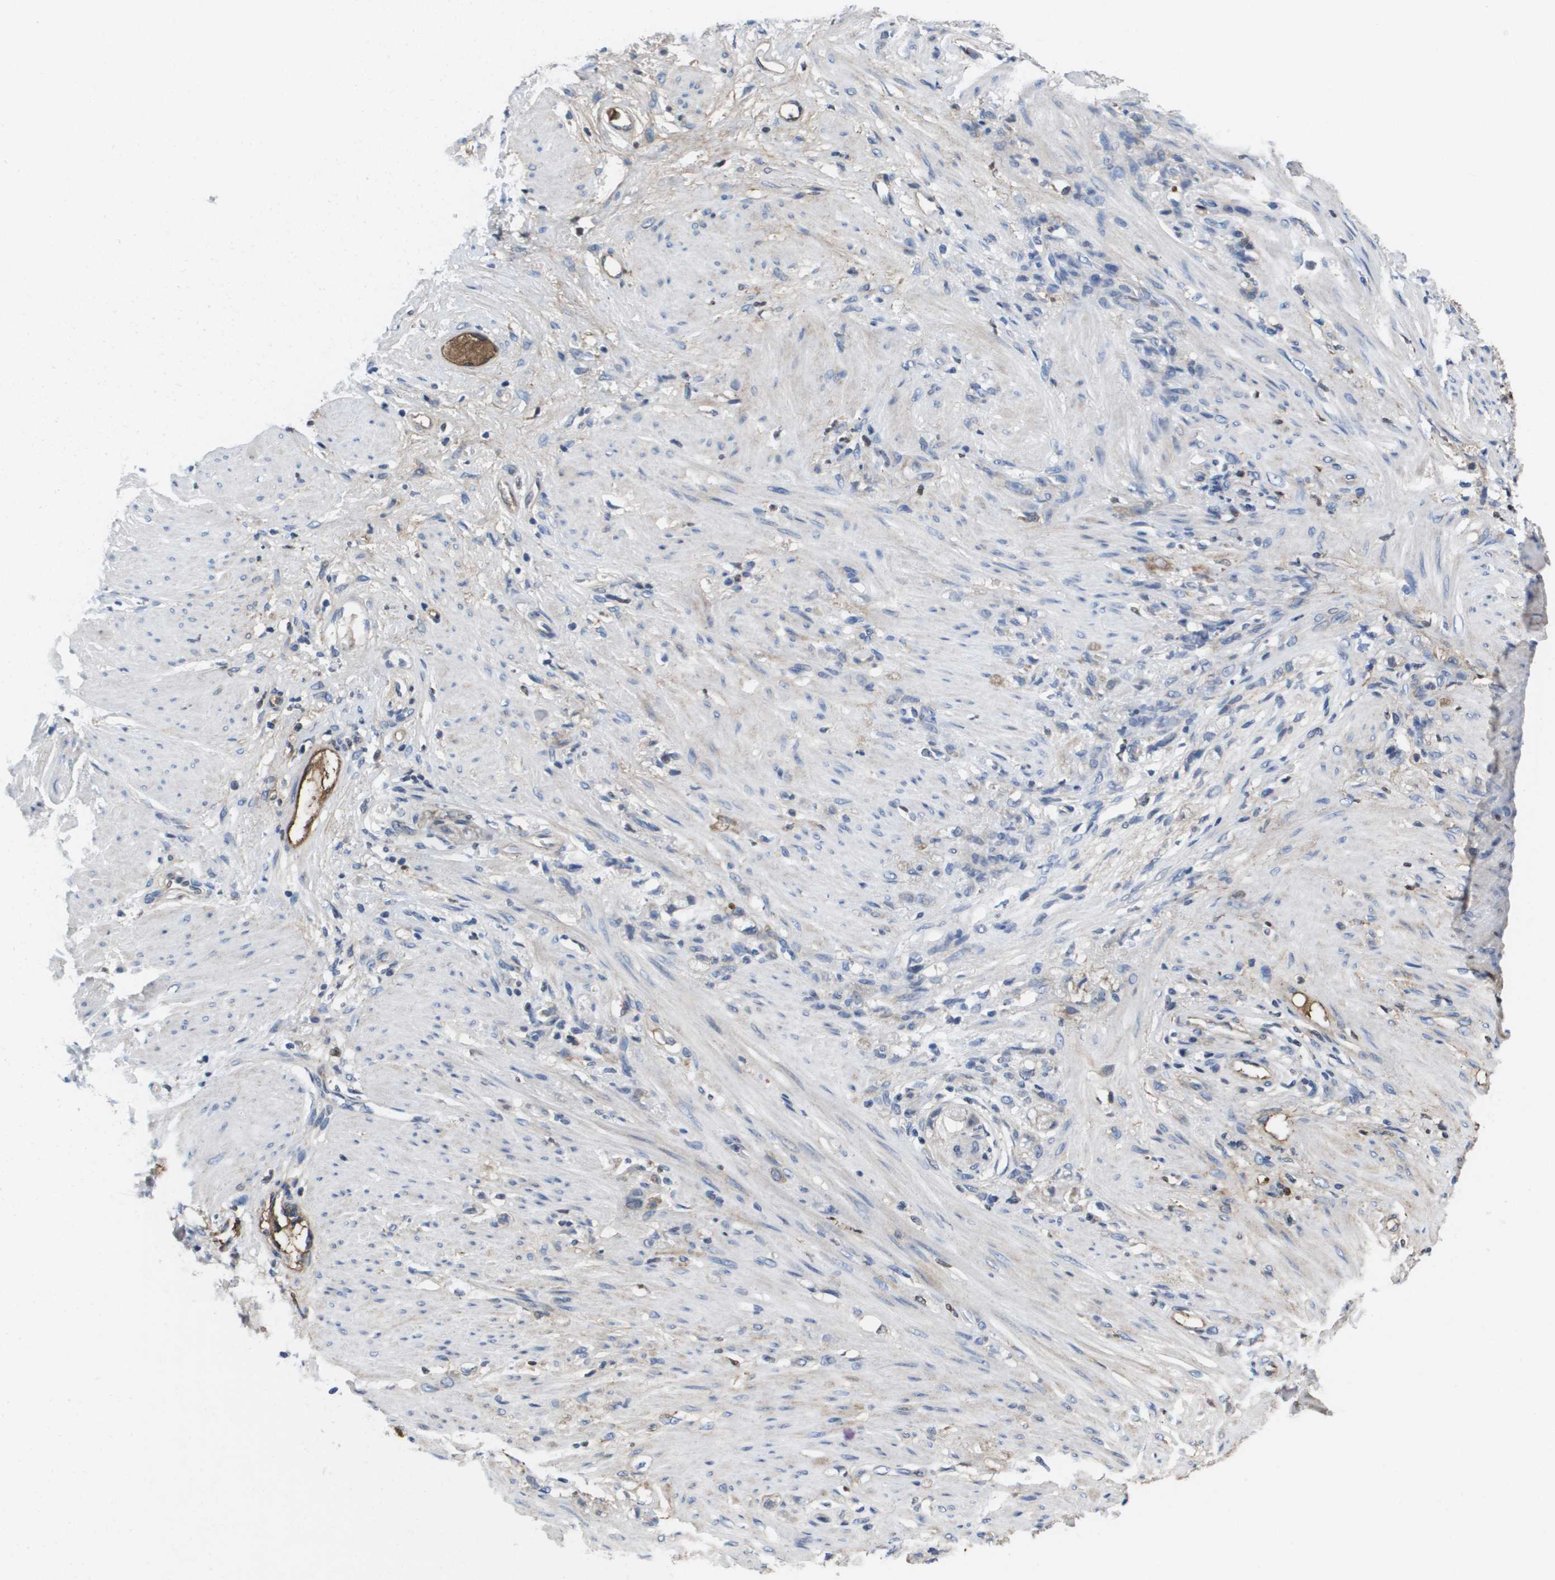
{"staining": {"intensity": "negative", "quantity": "none", "location": "none"}, "tissue": "stomach cancer", "cell_type": "Tumor cells", "image_type": "cancer", "snomed": [{"axis": "morphology", "description": "Adenocarcinoma, NOS"}, {"axis": "topography", "description": "Stomach"}], "caption": "Photomicrograph shows no protein positivity in tumor cells of stomach cancer (adenocarcinoma) tissue.", "gene": "SERPINC1", "patient": {"sex": "male", "age": 82}}